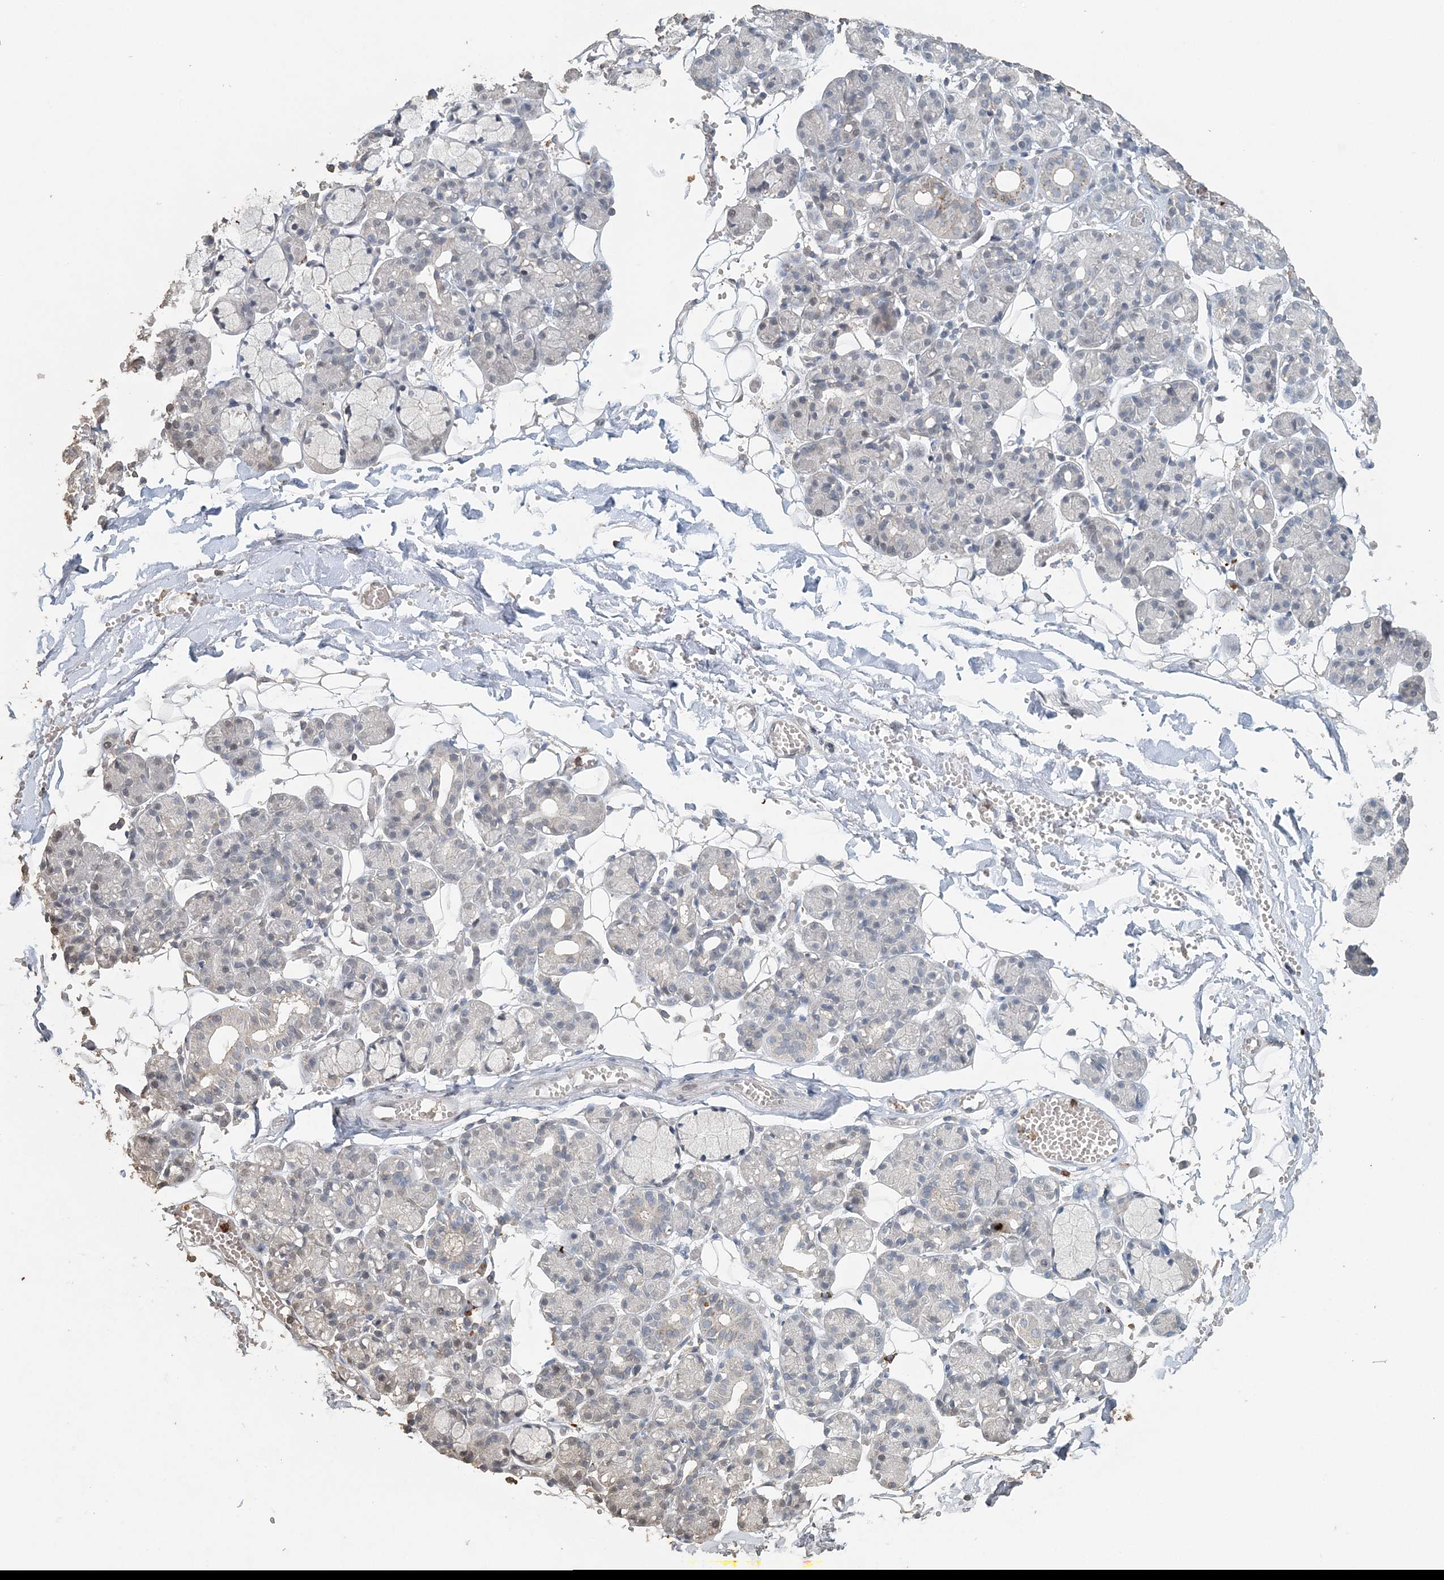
{"staining": {"intensity": "negative", "quantity": "none", "location": "none"}, "tissue": "salivary gland", "cell_type": "Glandular cells", "image_type": "normal", "snomed": [{"axis": "morphology", "description": "Normal tissue, NOS"}, {"axis": "topography", "description": "Salivary gland"}], "caption": "High magnification brightfield microscopy of normal salivary gland stained with DAB (brown) and counterstained with hematoxylin (blue): glandular cells show no significant positivity.", "gene": "FAM110A", "patient": {"sex": "male", "age": 63}}